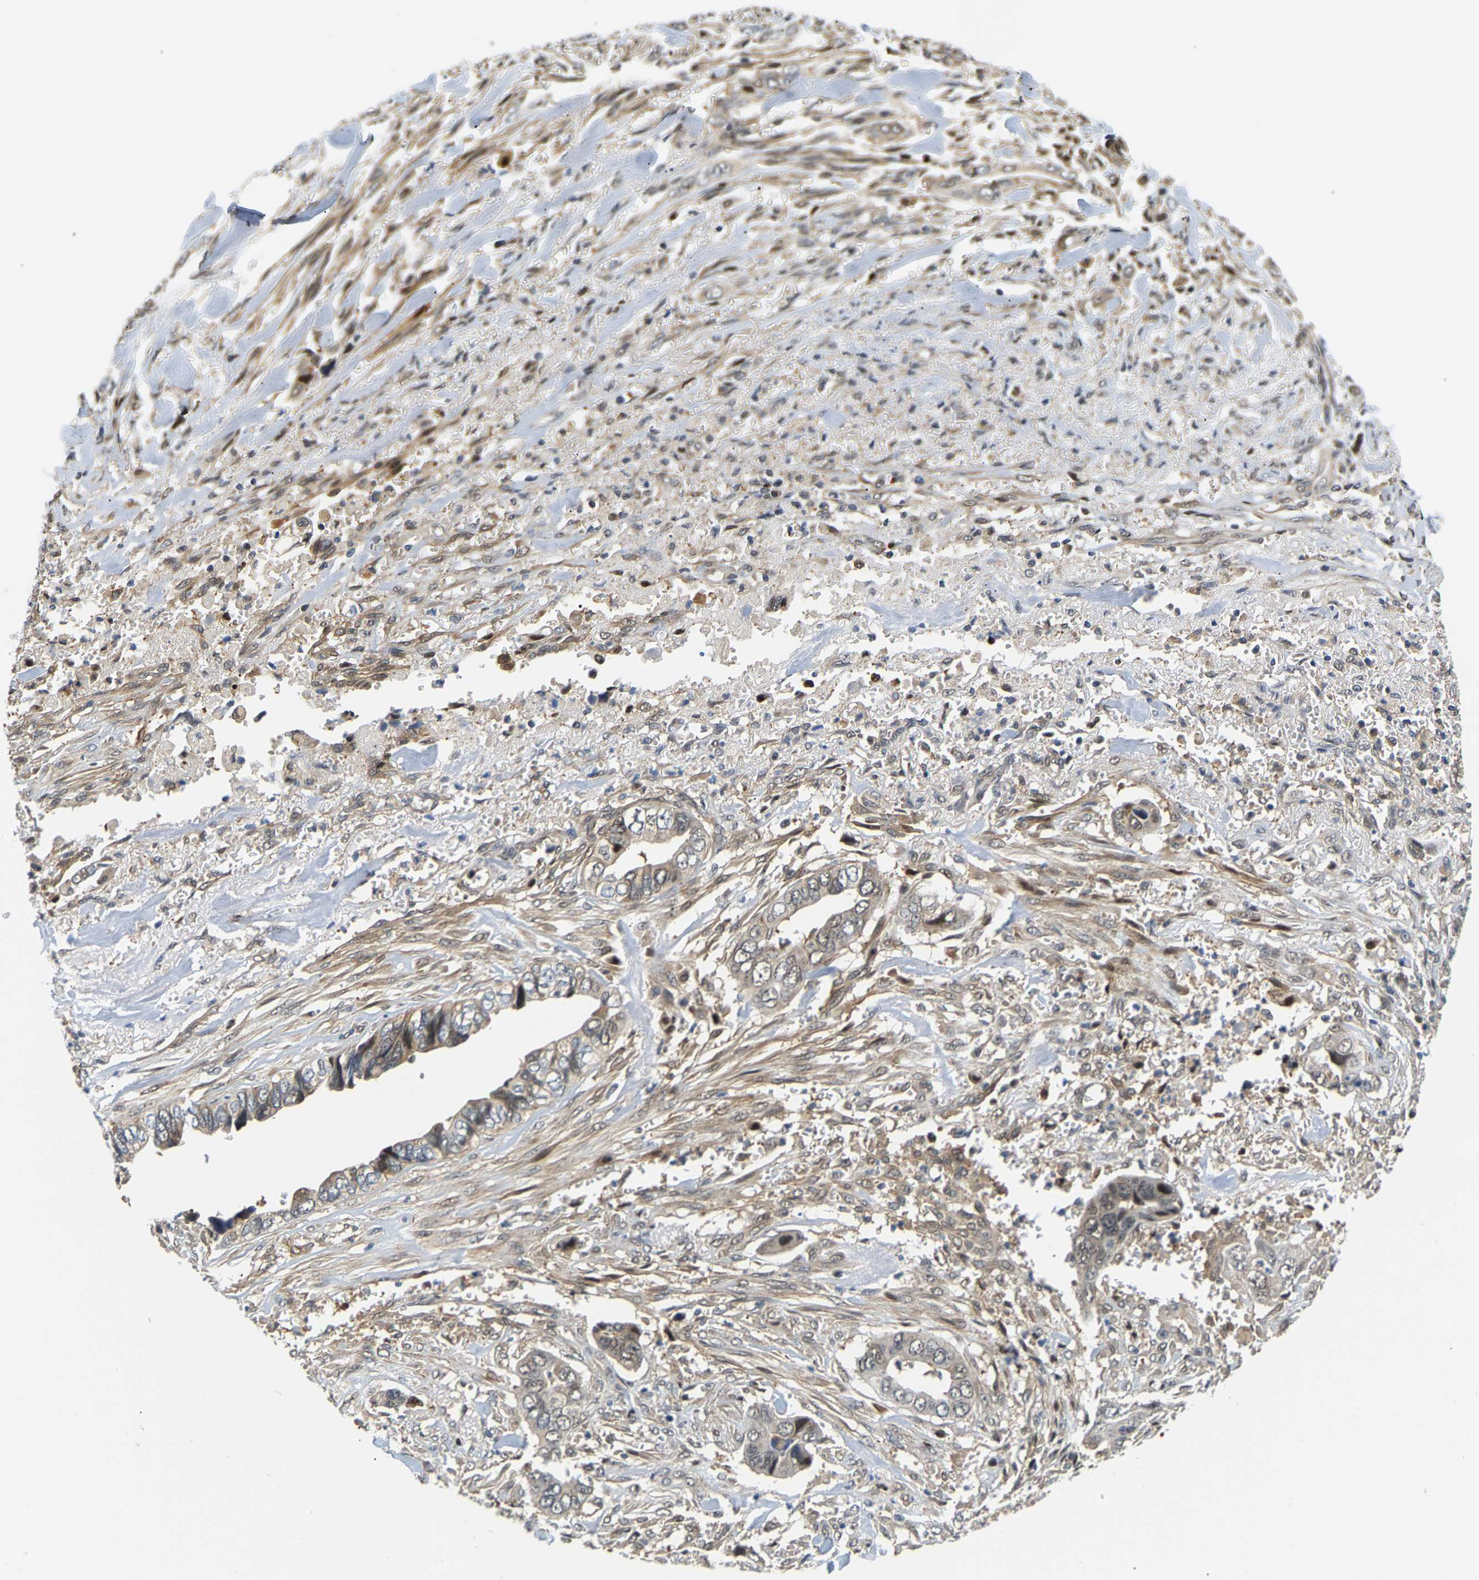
{"staining": {"intensity": "weak", "quantity": "25%-75%", "location": "cytoplasmic/membranous"}, "tissue": "liver cancer", "cell_type": "Tumor cells", "image_type": "cancer", "snomed": [{"axis": "morphology", "description": "Cholangiocarcinoma"}, {"axis": "topography", "description": "Liver"}], "caption": "Immunohistochemistry (IHC) of liver cancer demonstrates low levels of weak cytoplasmic/membranous staining in approximately 25%-75% of tumor cells.", "gene": "LARP6", "patient": {"sex": "female", "age": 79}}